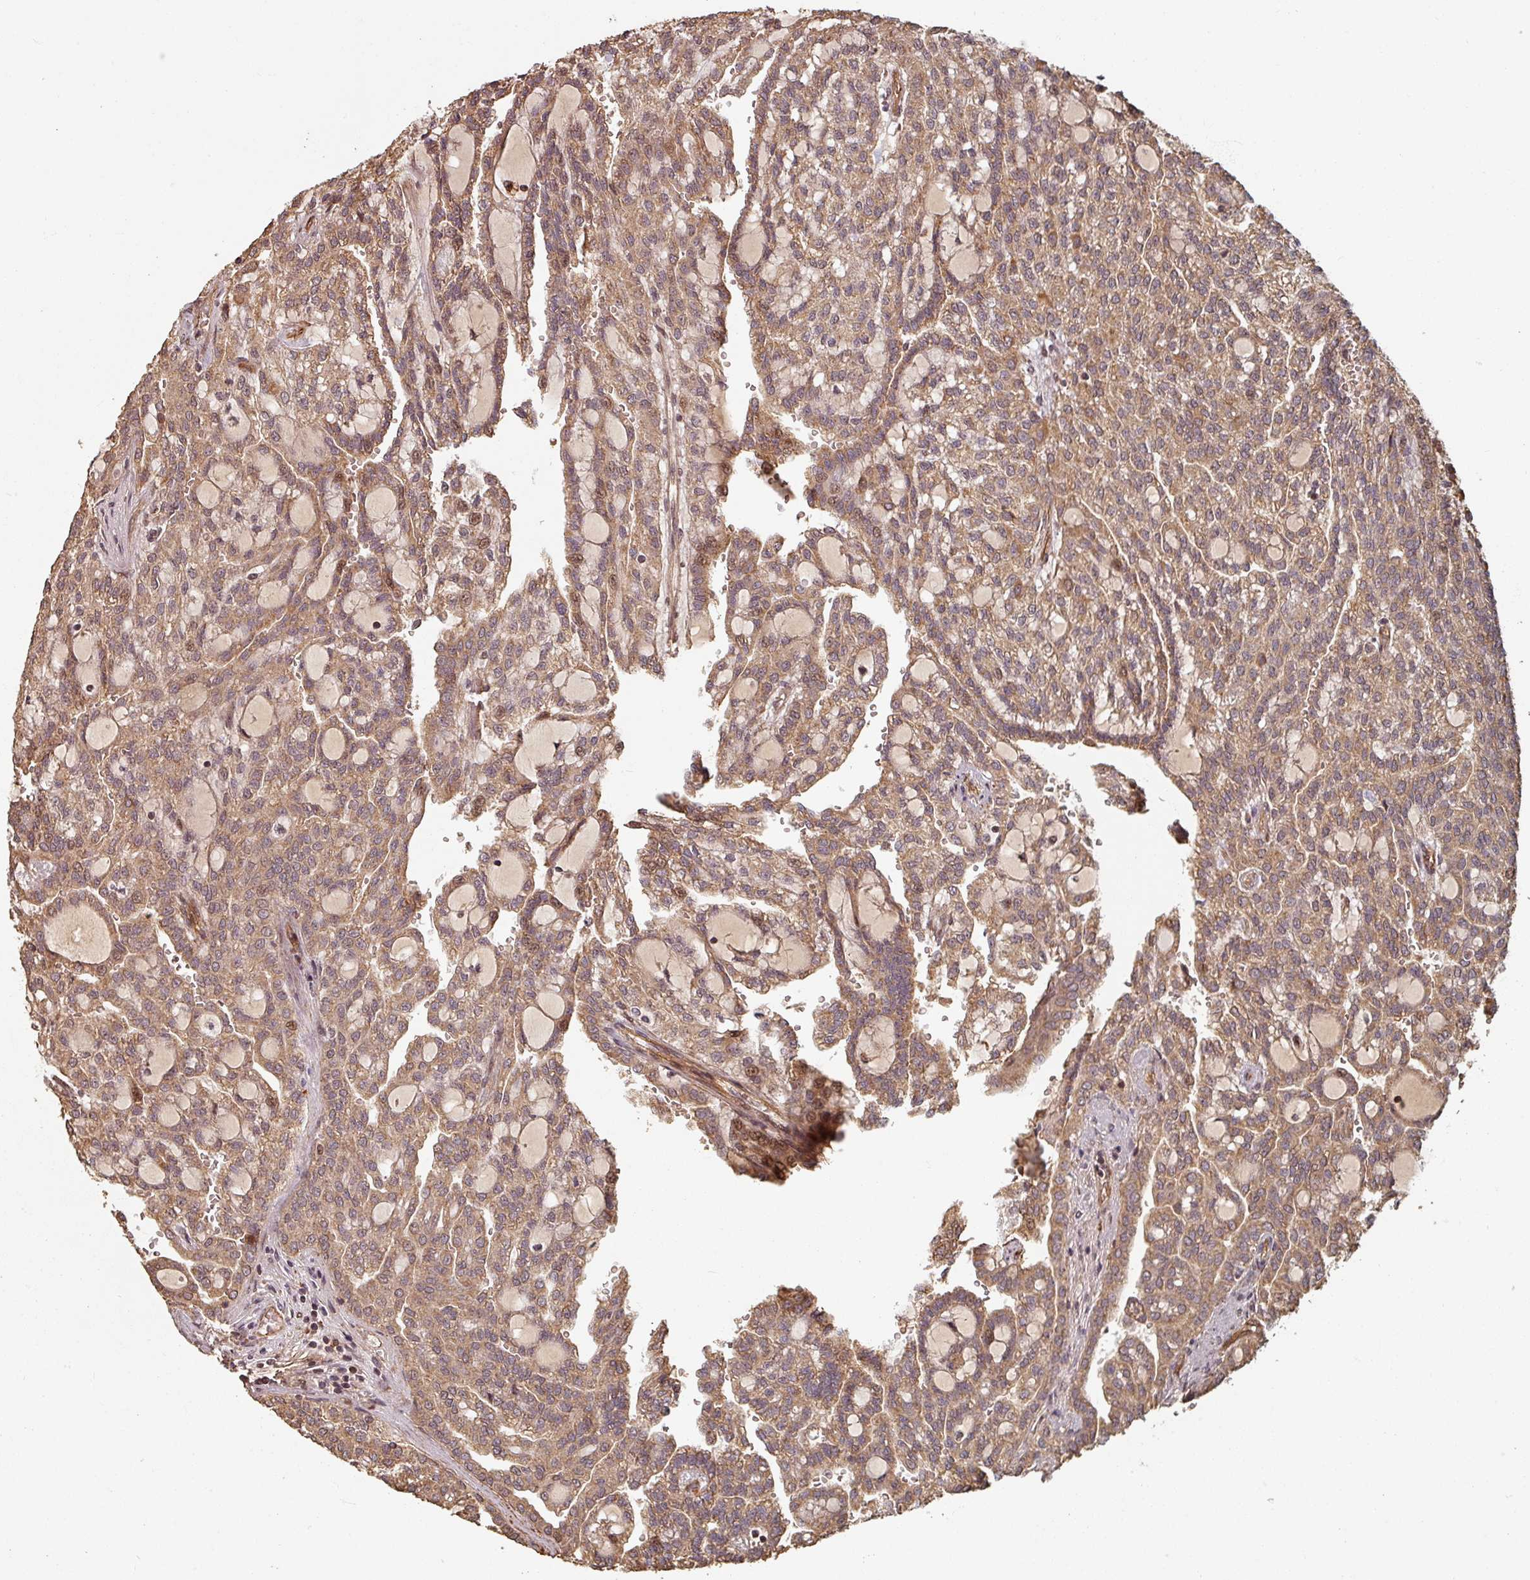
{"staining": {"intensity": "strong", "quantity": ">75%", "location": "cytoplasmic/membranous,nuclear"}, "tissue": "renal cancer", "cell_type": "Tumor cells", "image_type": "cancer", "snomed": [{"axis": "morphology", "description": "Adenocarcinoma, NOS"}, {"axis": "topography", "description": "Kidney"}], "caption": "Protein staining of renal adenocarcinoma tissue displays strong cytoplasmic/membranous and nuclear positivity in approximately >75% of tumor cells.", "gene": "EID1", "patient": {"sex": "male", "age": 63}}